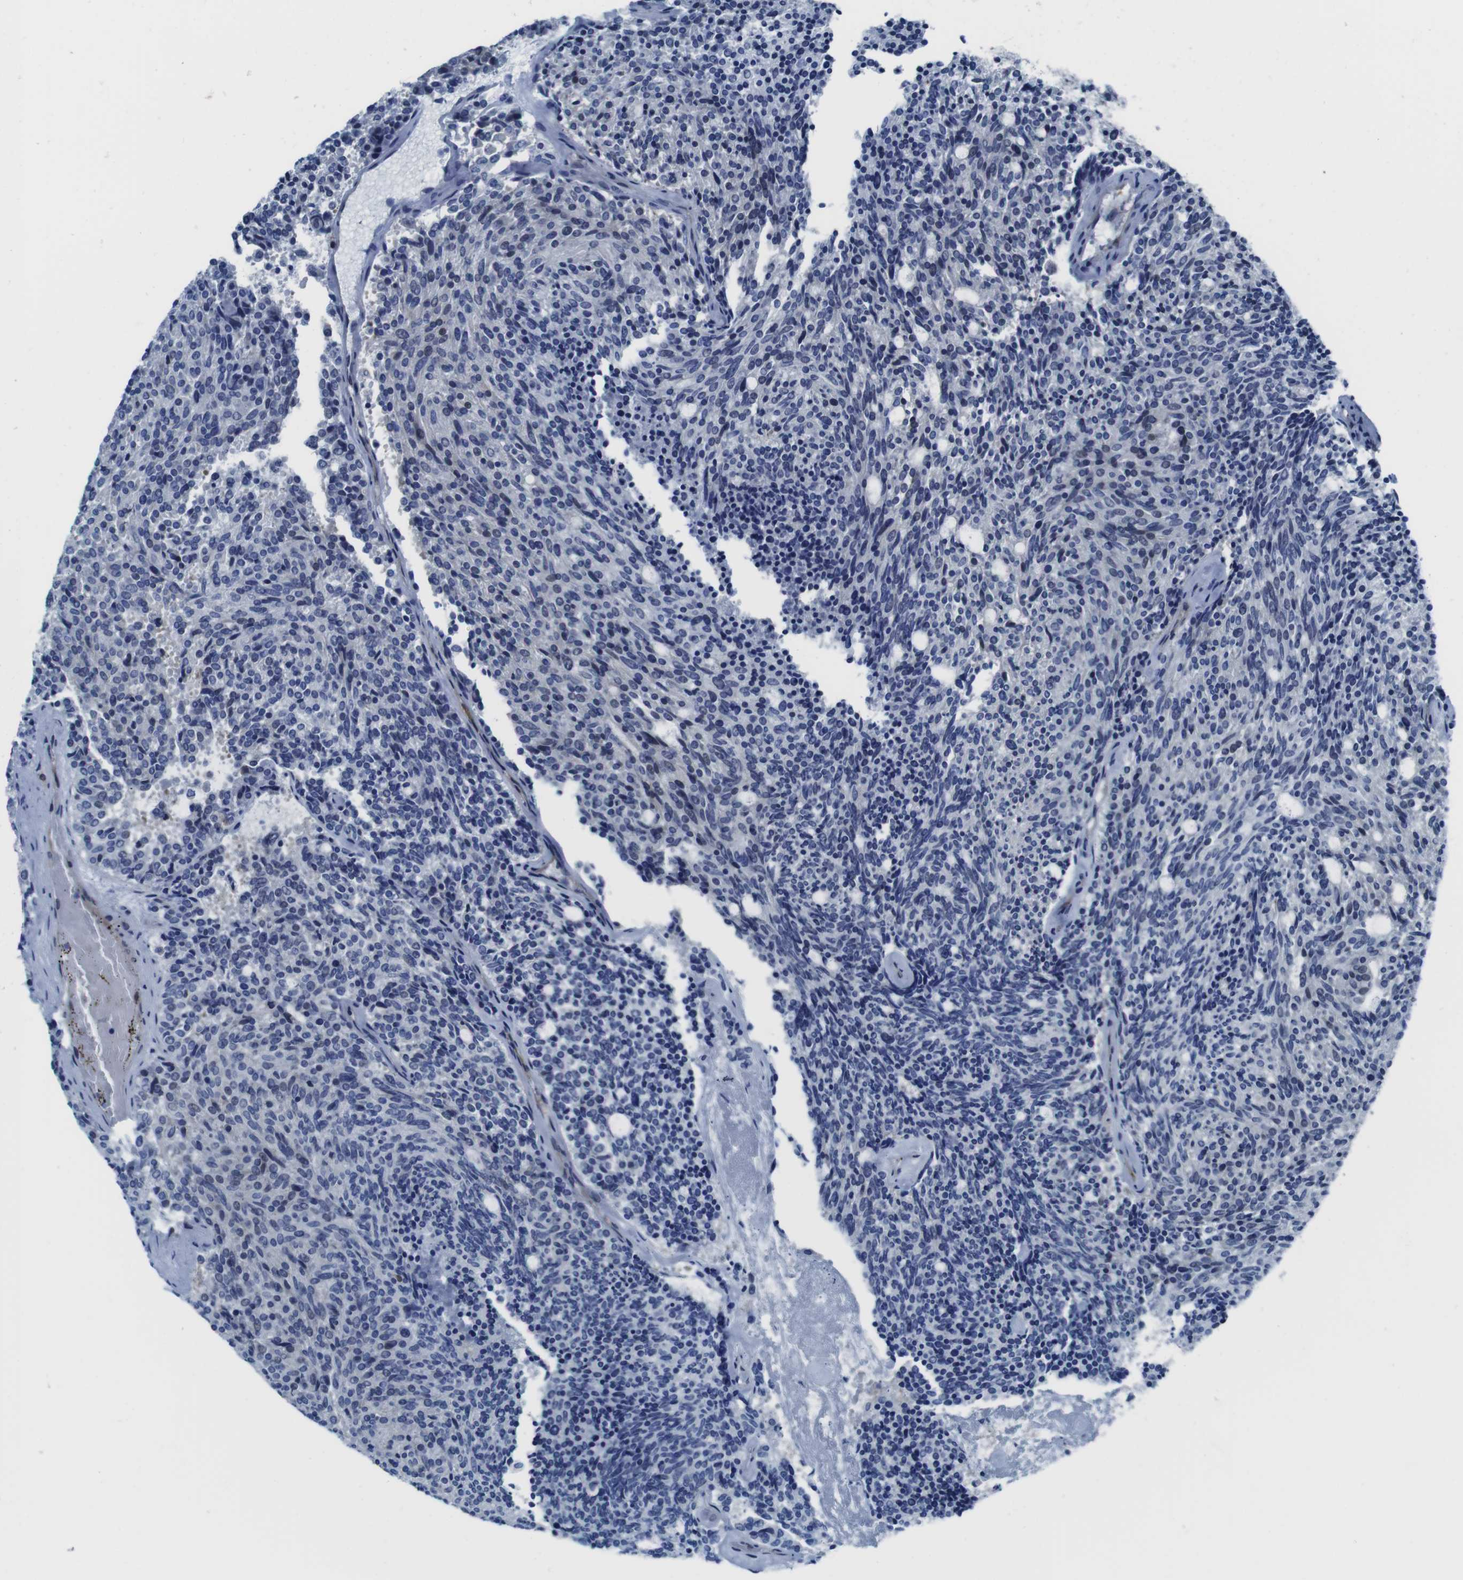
{"staining": {"intensity": "negative", "quantity": "none", "location": "none"}, "tissue": "carcinoid", "cell_type": "Tumor cells", "image_type": "cancer", "snomed": [{"axis": "morphology", "description": "Carcinoid, malignant, NOS"}, {"axis": "topography", "description": "Pancreas"}], "caption": "Histopathology image shows no significant protein positivity in tumor cells of carcinoid.", "gene": "EIF4A1", "patient": {"sex": "female", "age": 54}}